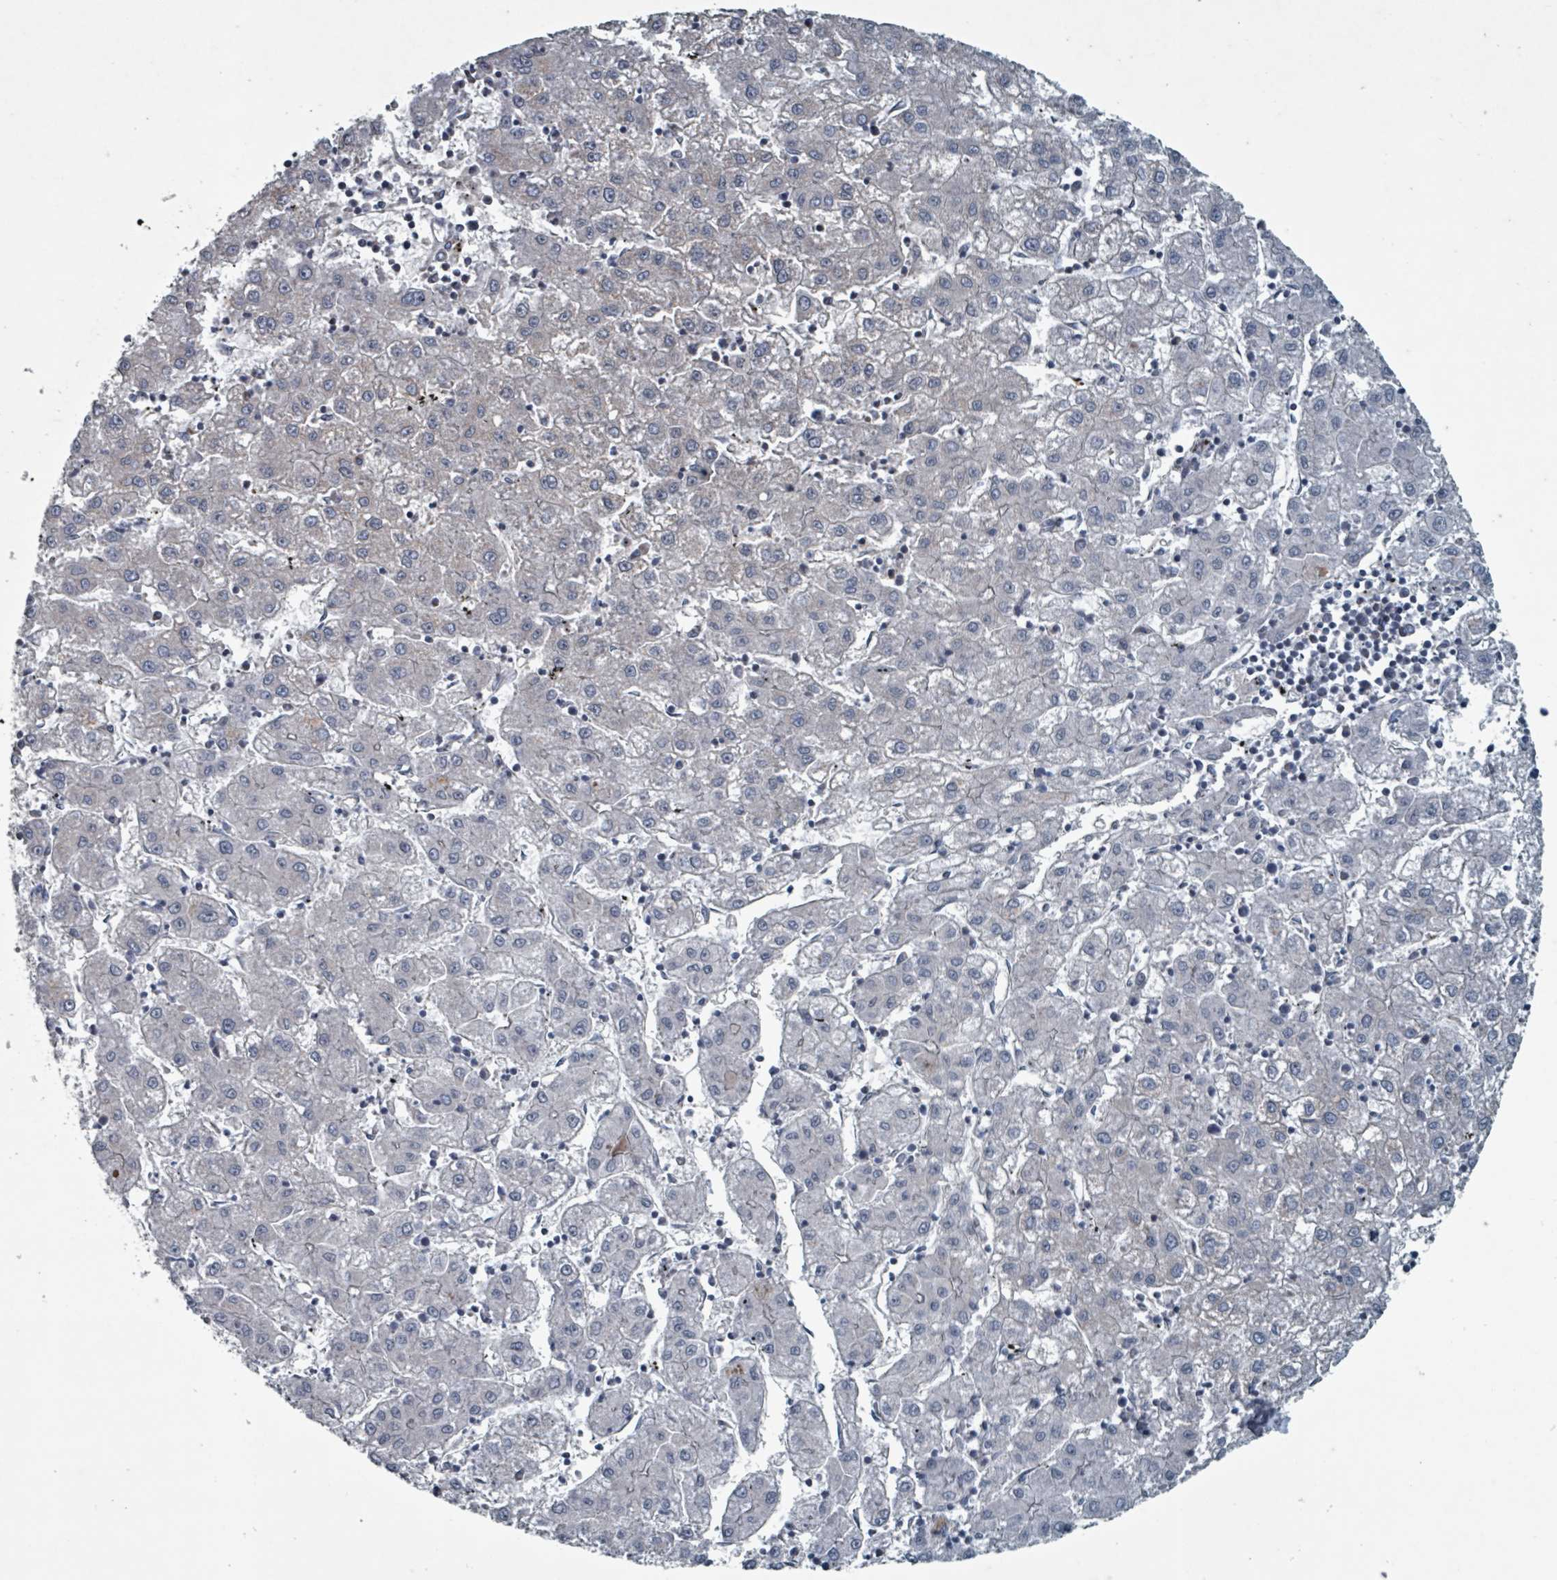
{"staining": {"intensity": "negative", "quantity": "none", "location": "none"}, "tissue": "liver cancer", "cell_type": "Tumor cells", "image_type": "cancer", "snomed": [{"axis": "morphology", "description": "Carcinoma, Hepatocellular, NOS"}, {"axis": "topography", "description": "Liver"}], "caption": "Immunohistochemical staining of human hepatocellular carcinoma (liver) shows no significant positivity in tumor cells. (IHC, brightfield microscopy, high magnification).", "gene": "ABHD18", "patient": {"sex": "male", "age": 72}}